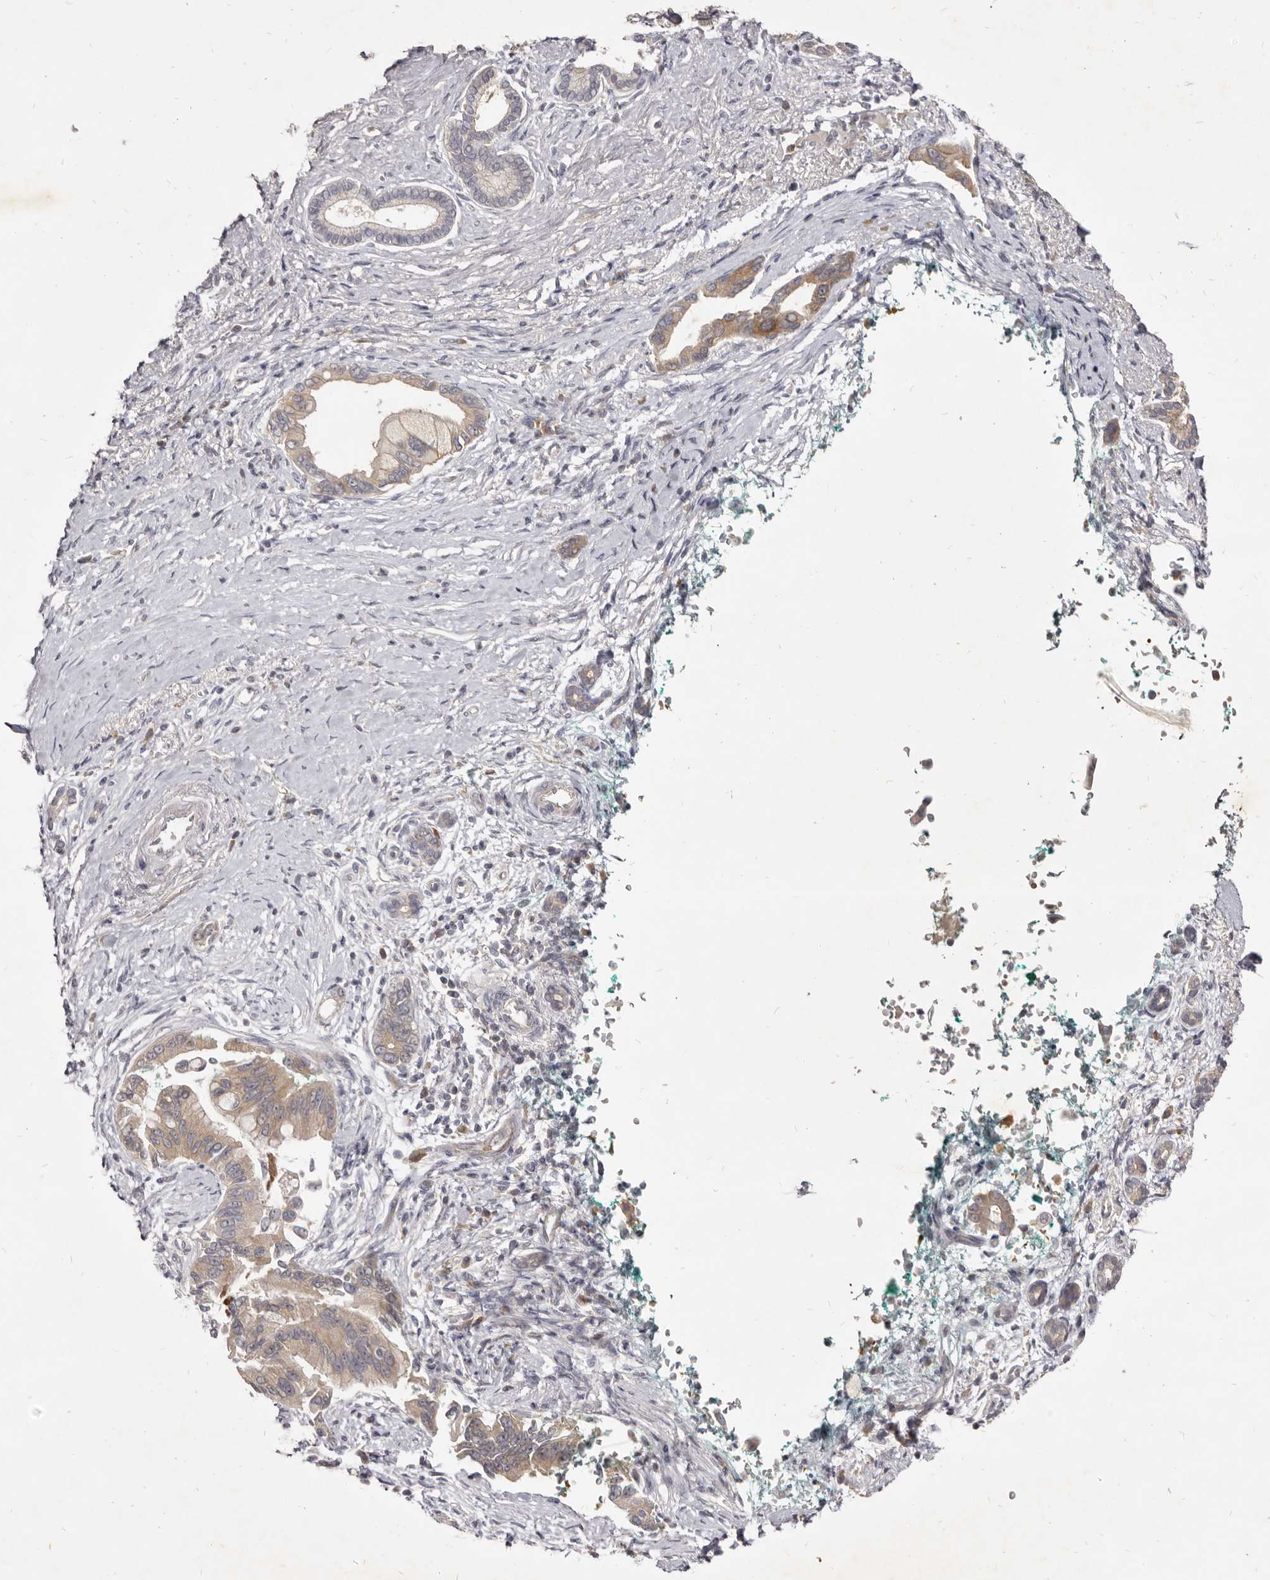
{"staining": {"intensity": "weak", "quantity": "25%-75%", "location": "cytoplasmic/membranous"}, "tissue": "pancreatic cancer", "cell_type": "Tumor cells", "image_type": "cancer", "snomed": [{"axis": "morphology", "description": "Adenocarcinoma, NOS"}, {"axis": "topography", "description": "Pancreas"}], "caption": "A low amount of weak cytoplasmic/membranous positivity is seen in about 25%-75% of tumor cells in pancreatic cancer (adenocarcinoma) tissue.", "gene": "KIF2B", "patient": {"sex": "male", "age": 78}}